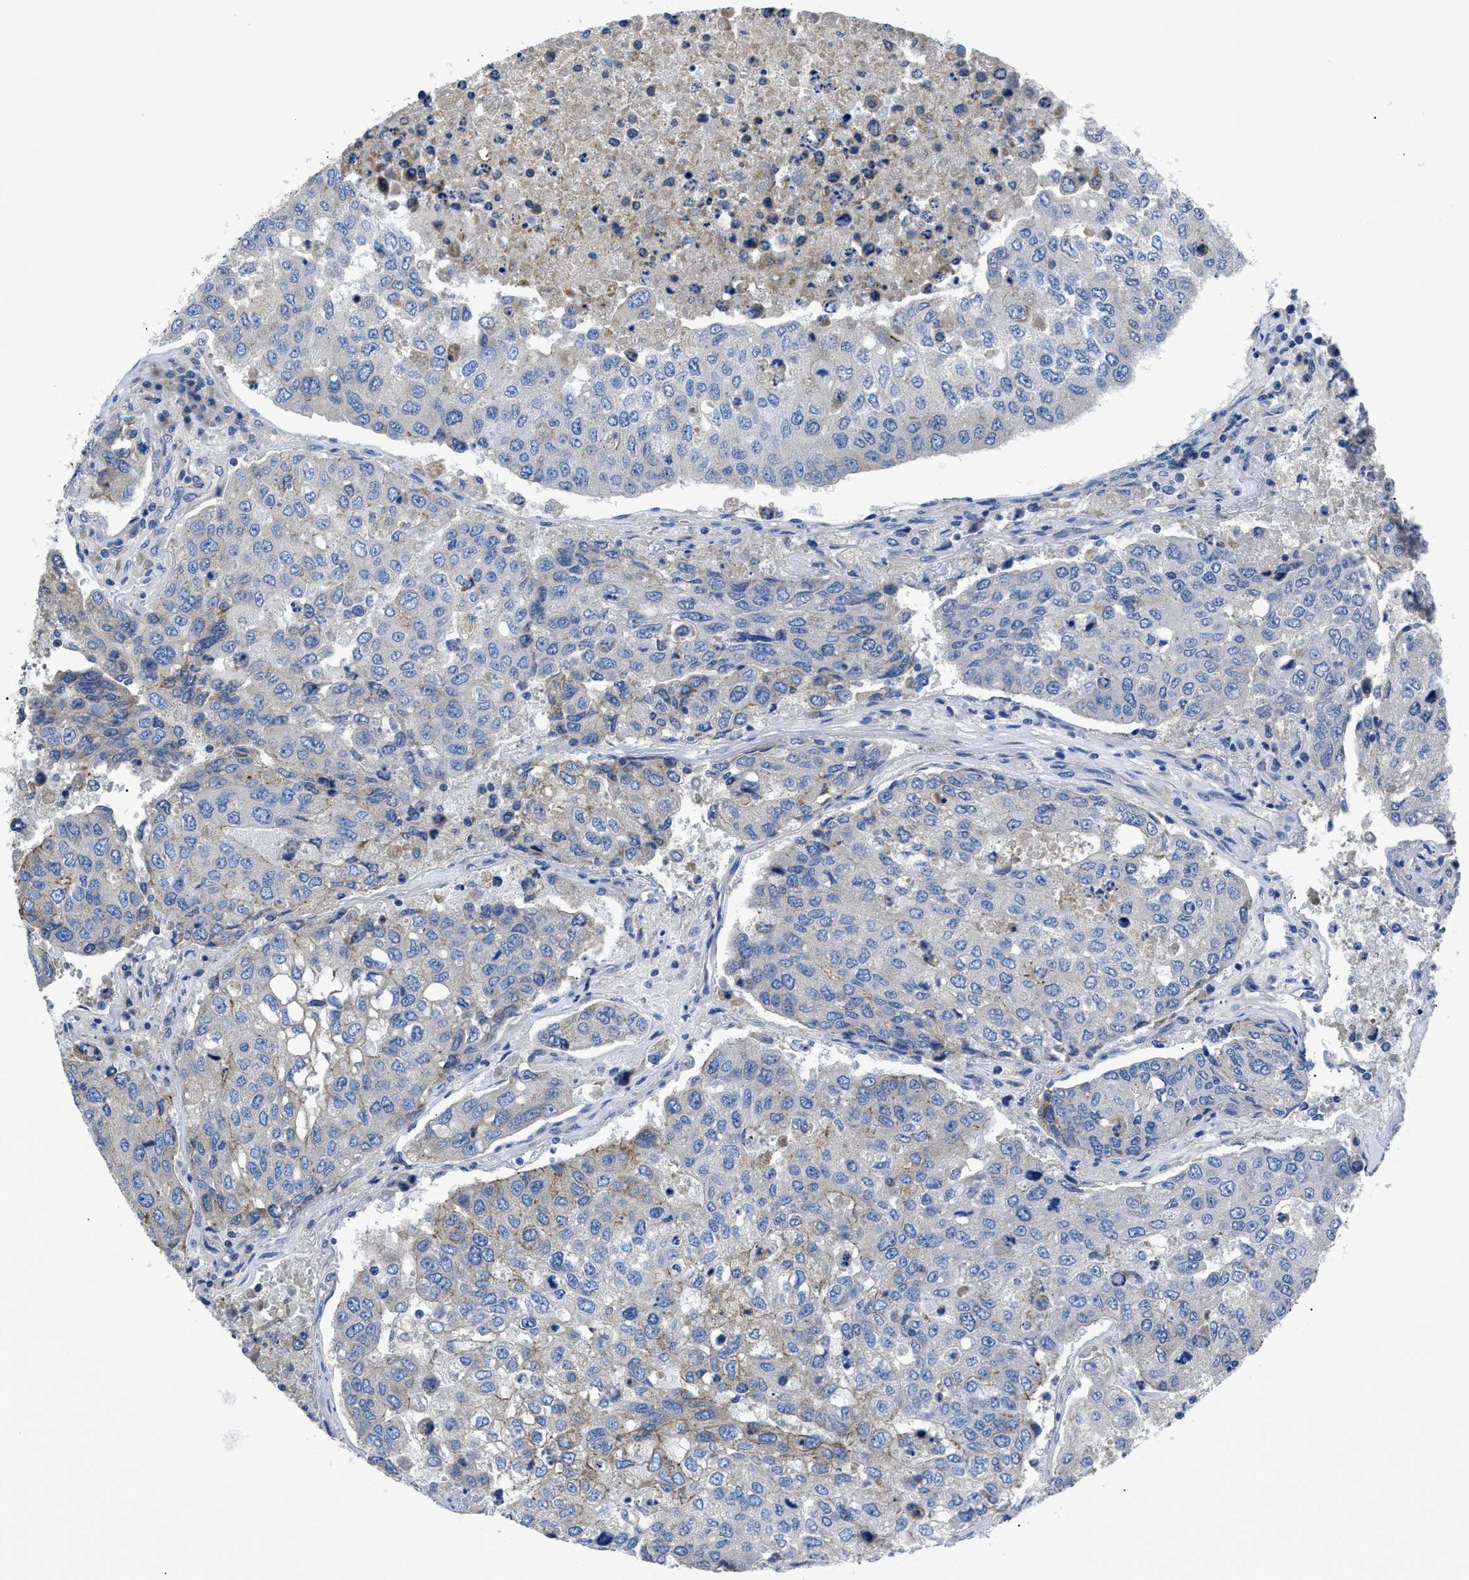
{"staining": {"intensity": "moderate", "quantity": "<25%", "location": "cytoplasmic/membranous"}, "tissue": "urothelial cancer", "cell_type": "Tumor cells", "image_type": "cancer", "snomed": [{"axis": "morphology", "description": "Urothelial carcinoma, High grade"}, {"axis": "topography", "description": "Lymph node"}, {"axis": "topography", "description": "Urinary bladder"}], "caption": "An IHC micrograph of tumor tissue is shown. Protein staining in brown labels moderate cytoplasmic/membranous positivity in high-grade urothelial carcinoma within tumor cells.", "gene": "ZDHHC24", "patient": {"sex": "male", "age": 51}}